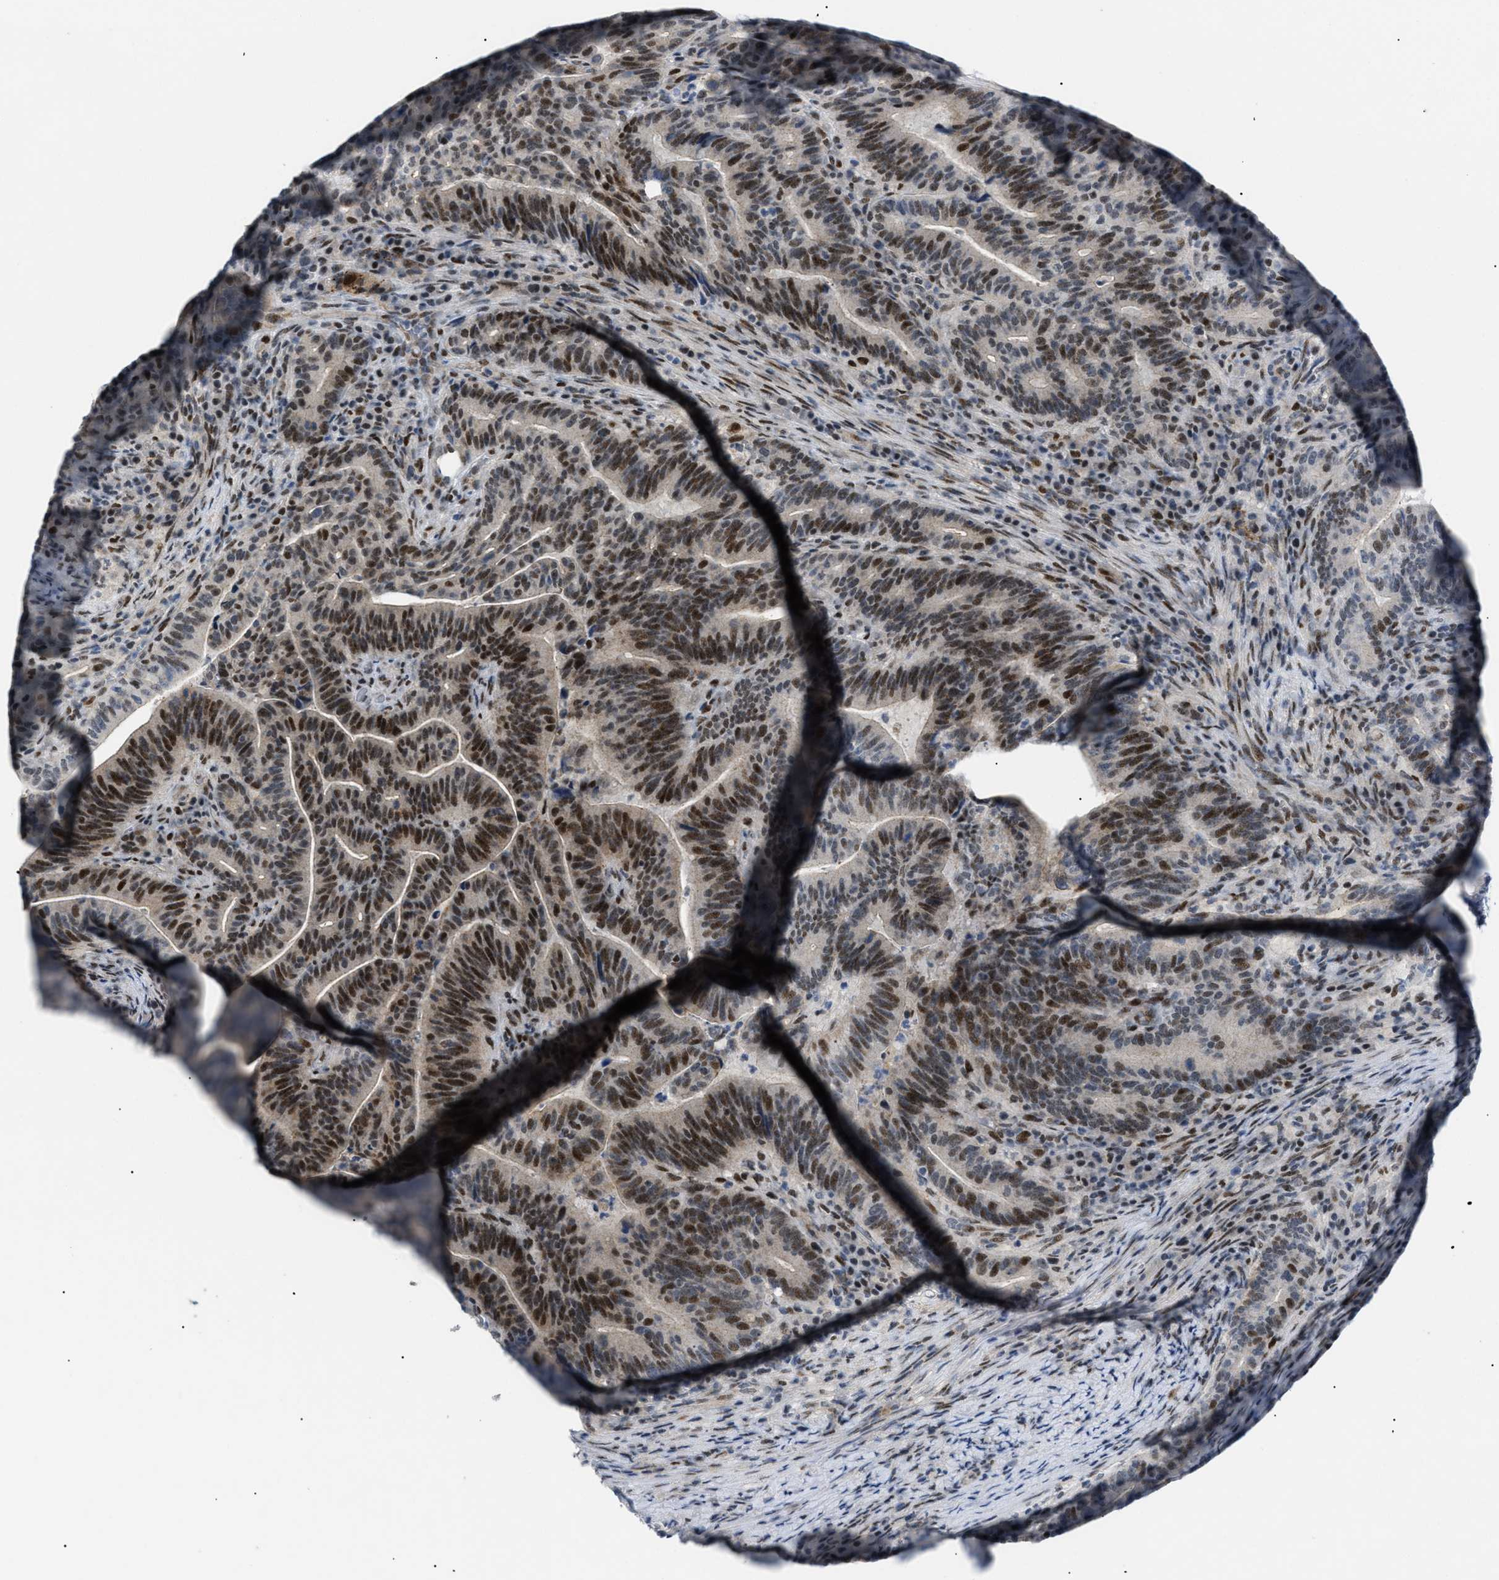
{"staining": {"intensity": "strong", "quantity": ">75%", "location": "nuclear"}, "tissue": "colorectal cancer", "cell_type": "Tumor cells", "image_type": "cancer", "snomed": [{"axis": "morphology", "description": "Normal tissue, NOS"}, {"axis": "morphology", "description": "Adenocarcinoma, NOS"}, {"axis": "topography", "description": "Colon"}], "caption": "A high amount of strong nuclear staining is appreciated in approximately >75% of tumor cells in colorectal cancer tissue.", "gene": "MED1", "patient": {"sex": "female", "age": 66}}